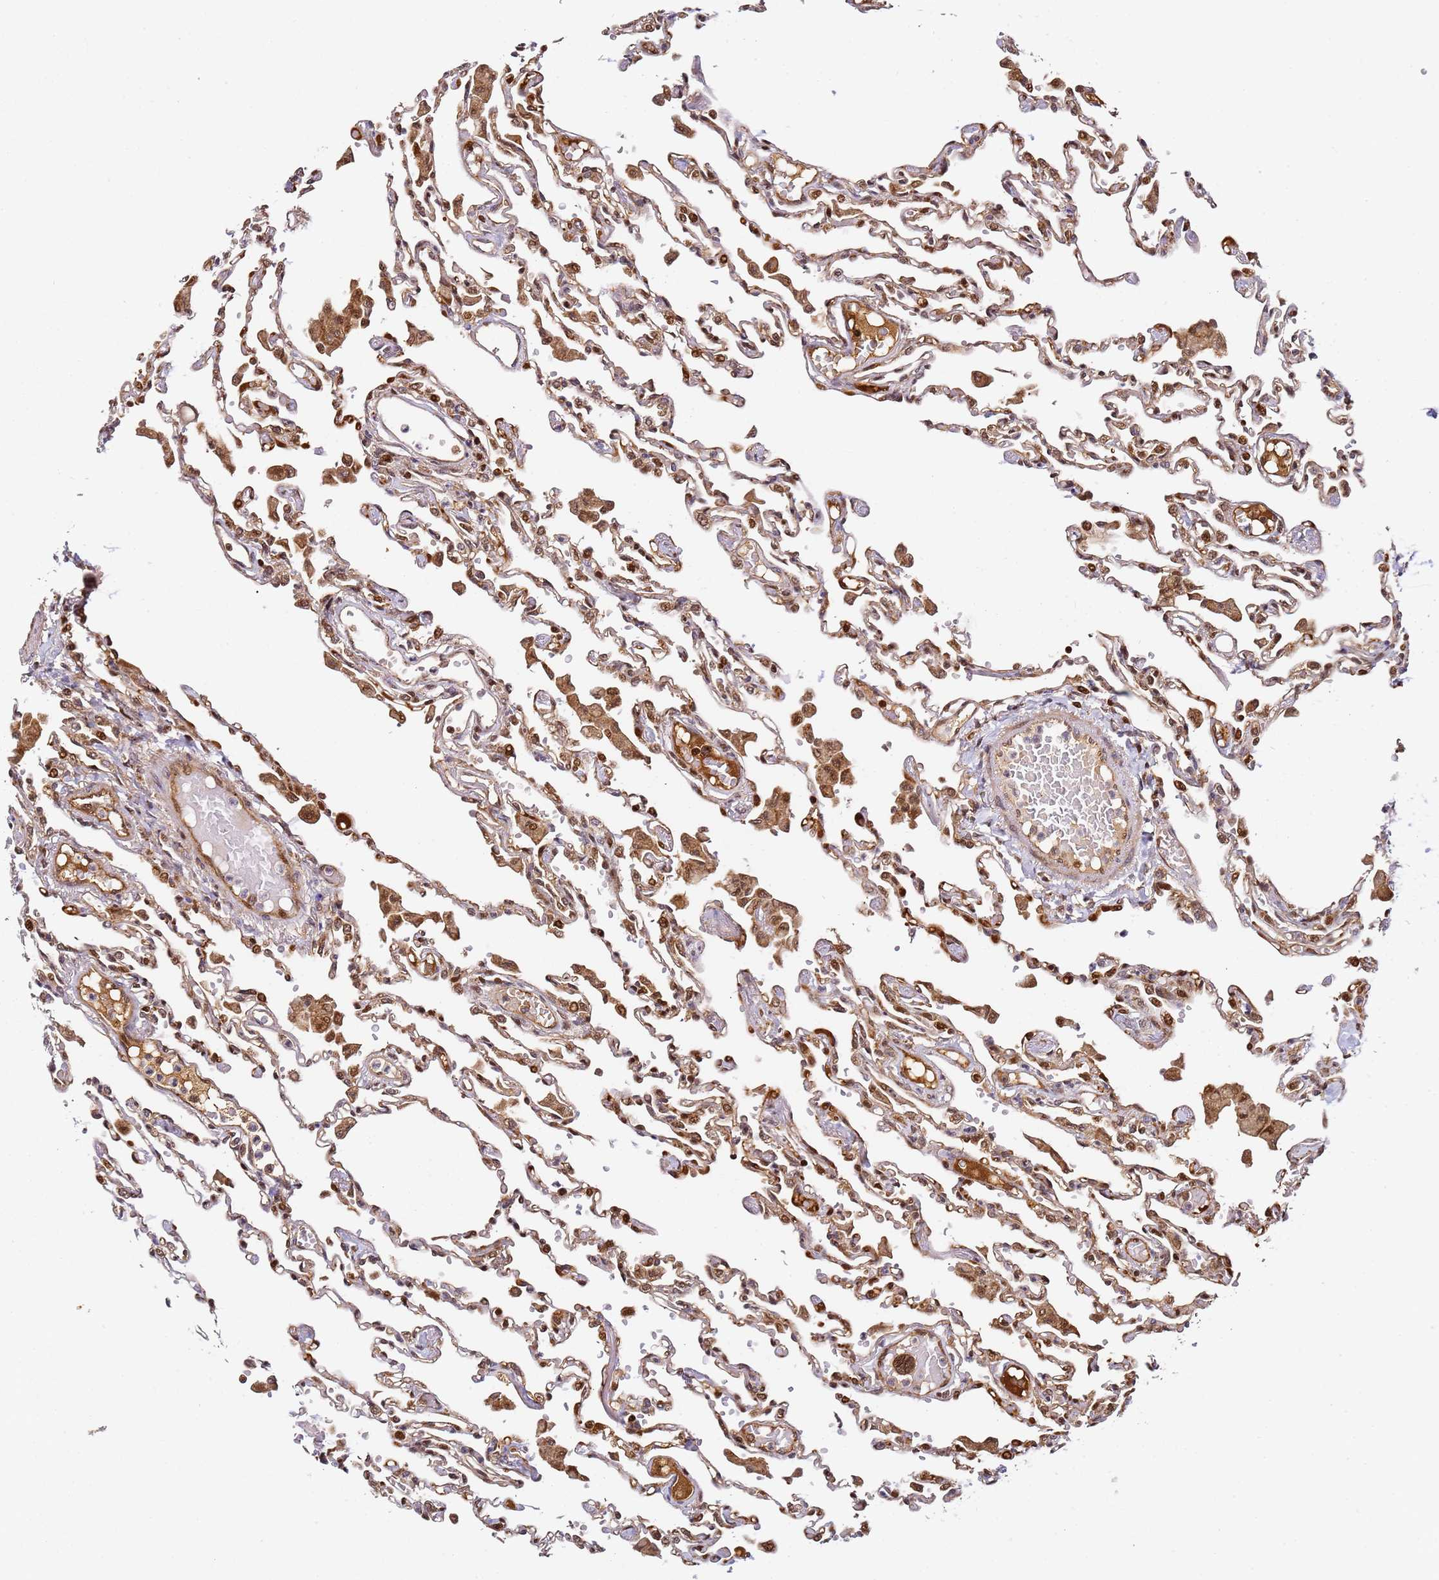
{"staining": {"intensity": "moderate", "quantity": "25%-75%", "location": "cytoplasmic/membranous,nuclear"}, "tissue": "lung", "cell_type": "Alveolar cells", "image_type": "normal", "snomed": [{"axis": "morphology", "description": "Normal tissue, NOS"}, {"axis": "topography", "description": "Bronchus"}, {"axis": "topography", "description": "Lung"}], "caption": "Immunohistochemical staining of unremarkable human lung reveals moderate cytoplasmic/membranous,nuclear protein expression in about 25%-75% of alveolar cells.", "gene": "SMOX", "patient": {"sex": "female", "age": 49}}